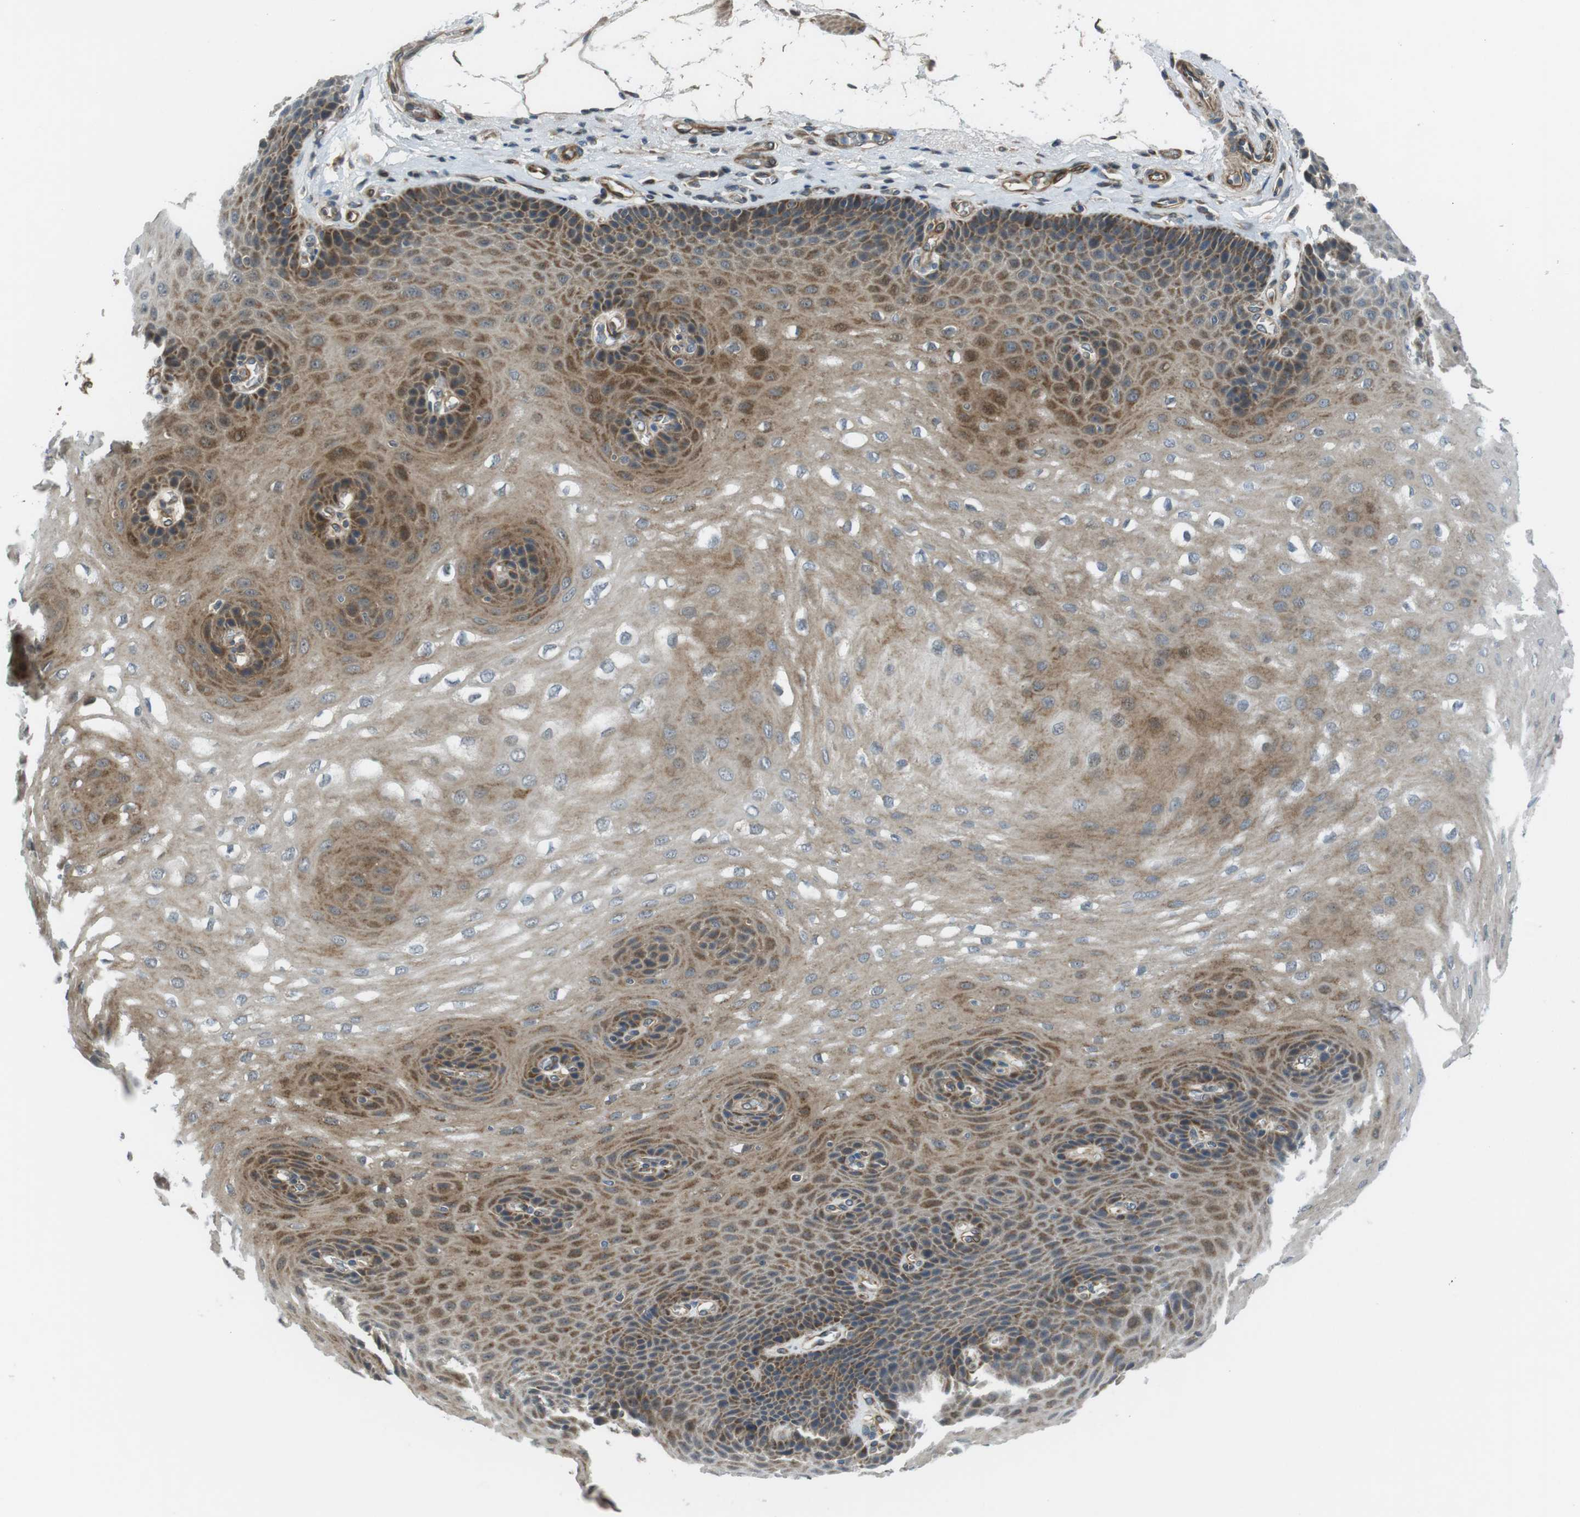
{"staining": {"intensity": "moderate", "quantity": "25%-75%", "location": "cytoplasmic/membranous"}, "tissue": "esophagus", "cell_type": "Squamous epithelial cells", "image_type": "normal", "snomed": [{"axis": "morphology", "description": "Normal tissue, NOS"}, {"axis": "topography", "description": "Esophagus"}], "caption": "This is an image of immunohistochemistry staining of normal esophagus, which shows moderate staining in the cytoplasmic/membranous of squamous epithelial cells.", "gene": "IFFO2", "patient": {"sex": "female", "age": 72}}